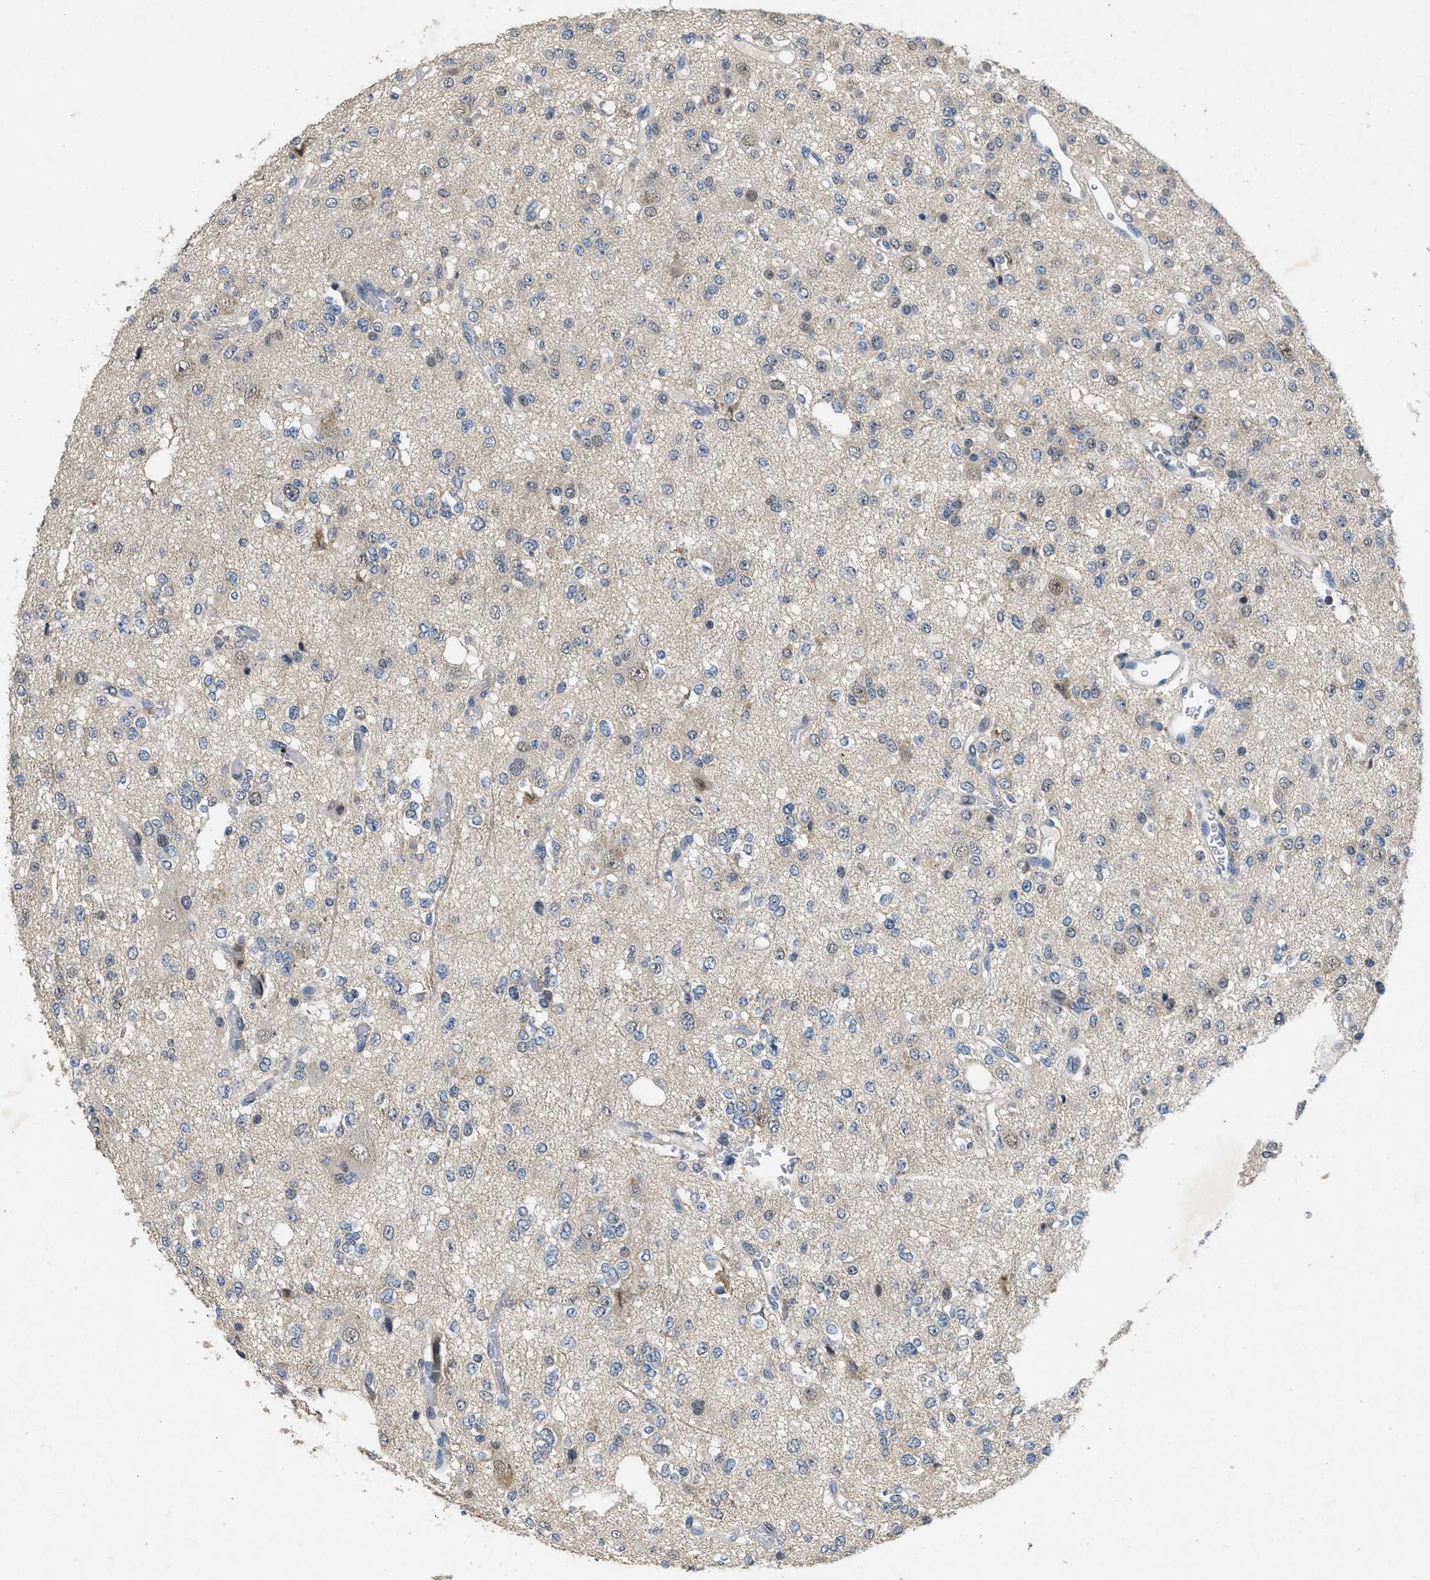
{"staining": {"intensity": "negative", "quantity": "none", "location": "none"}, "tissue": "glioma", "cell_type": "Tumor cells", "image_type": "cancer", "snomed": [{"axis": "morphology", "description": "Glioma, malignant, Low grade"}, {"axis": "topography", "description": "Brain"}], "caption": "Glioma was stained to show a protein in brown. There is no significant staining in tumor cells.", "gene": "PAPOLG", "patient": {"sex": "male", "age": 38}}